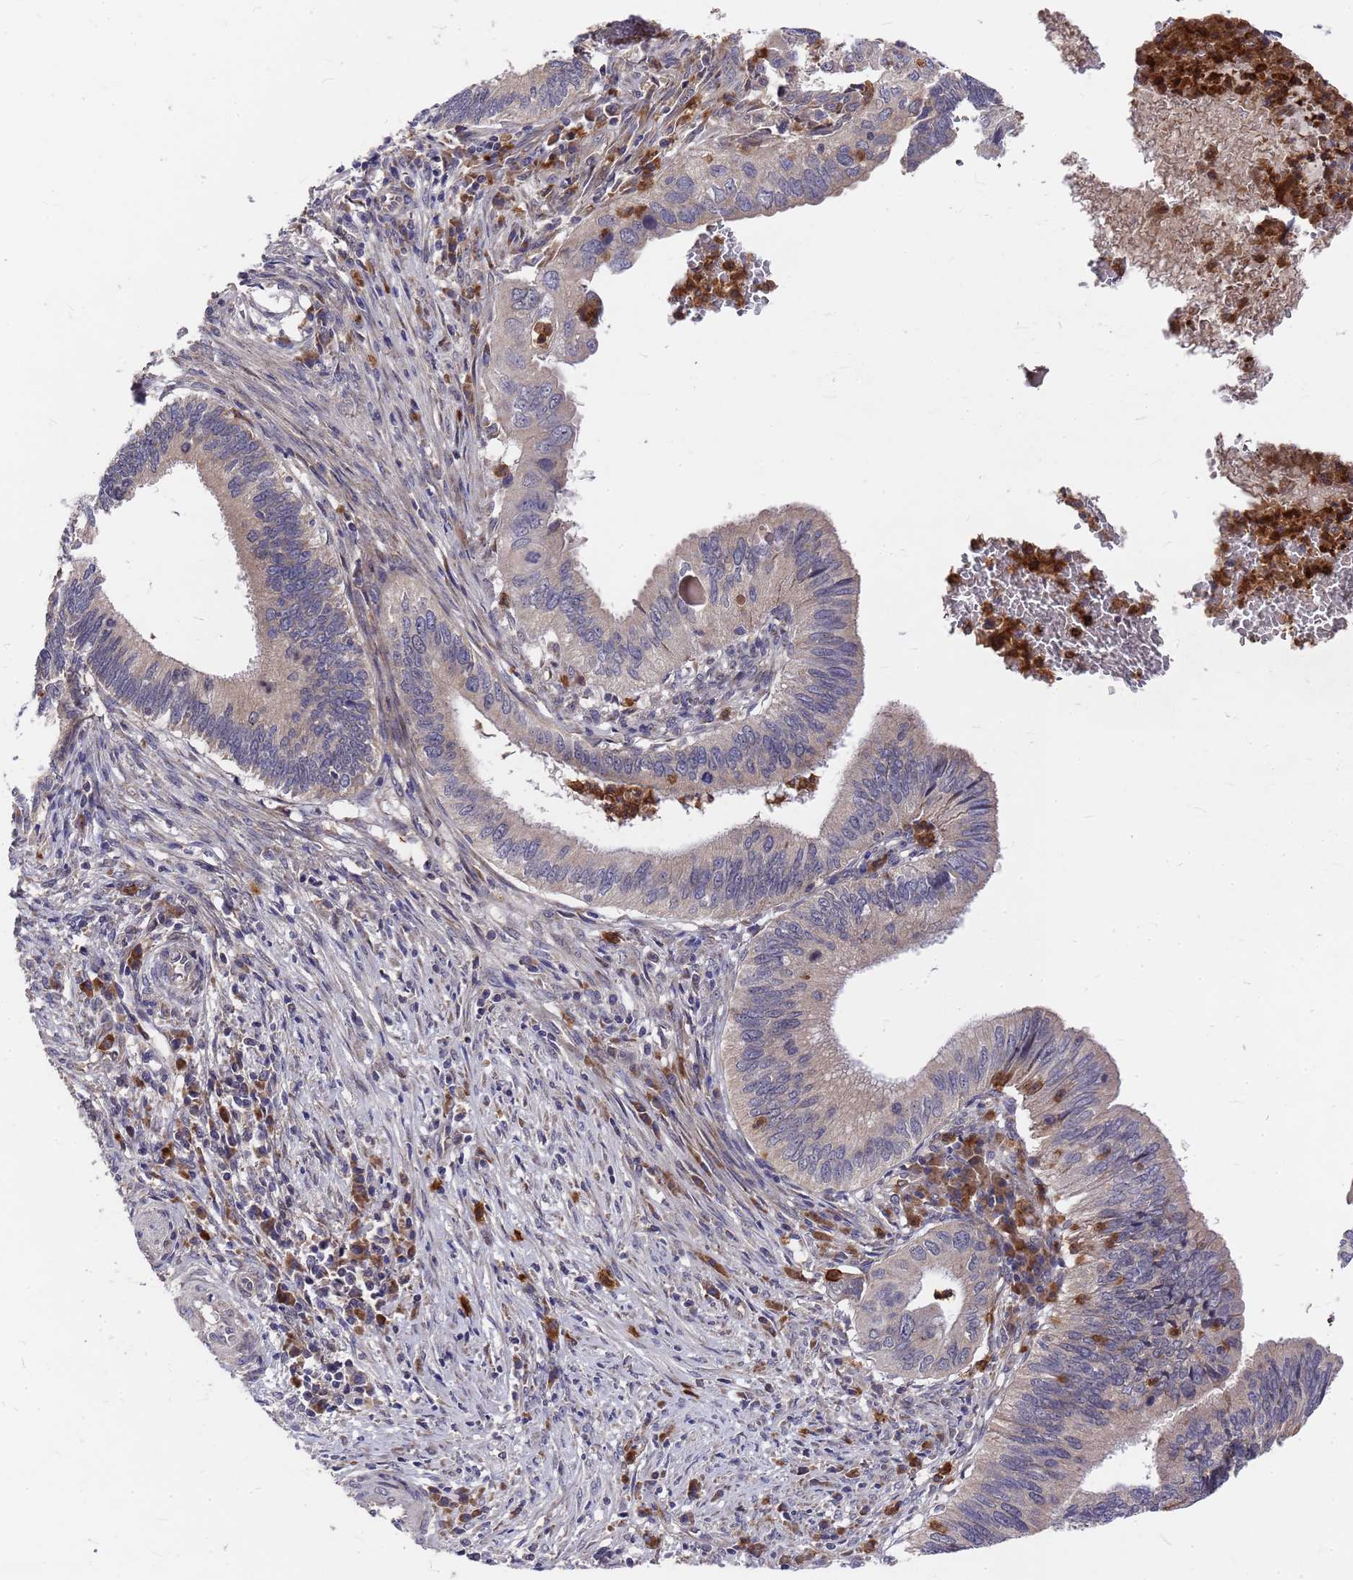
{"staining": {"intensity": "weak", "quantity": "25%-75%", "location": "cytoplasmic/membranous"}, "tissue": "cervical cancer", "cell_type": "Tumor cells", "image_type": "cancer", "snomed": [{"axis": "morphology", "description": "Adenocarcinoma, NOS"}, {"axis": "topography", "description": "Cervix"}], "caption": "Immunohistochemical staining of adenocarcinoma (cervical) demonstrates low levels of weak cytoplasmic/membranous protein expression in about 25%-75% of tumor cells.", "gene": "ZNF717", "patient": {"sex": "female", "age": 42}}